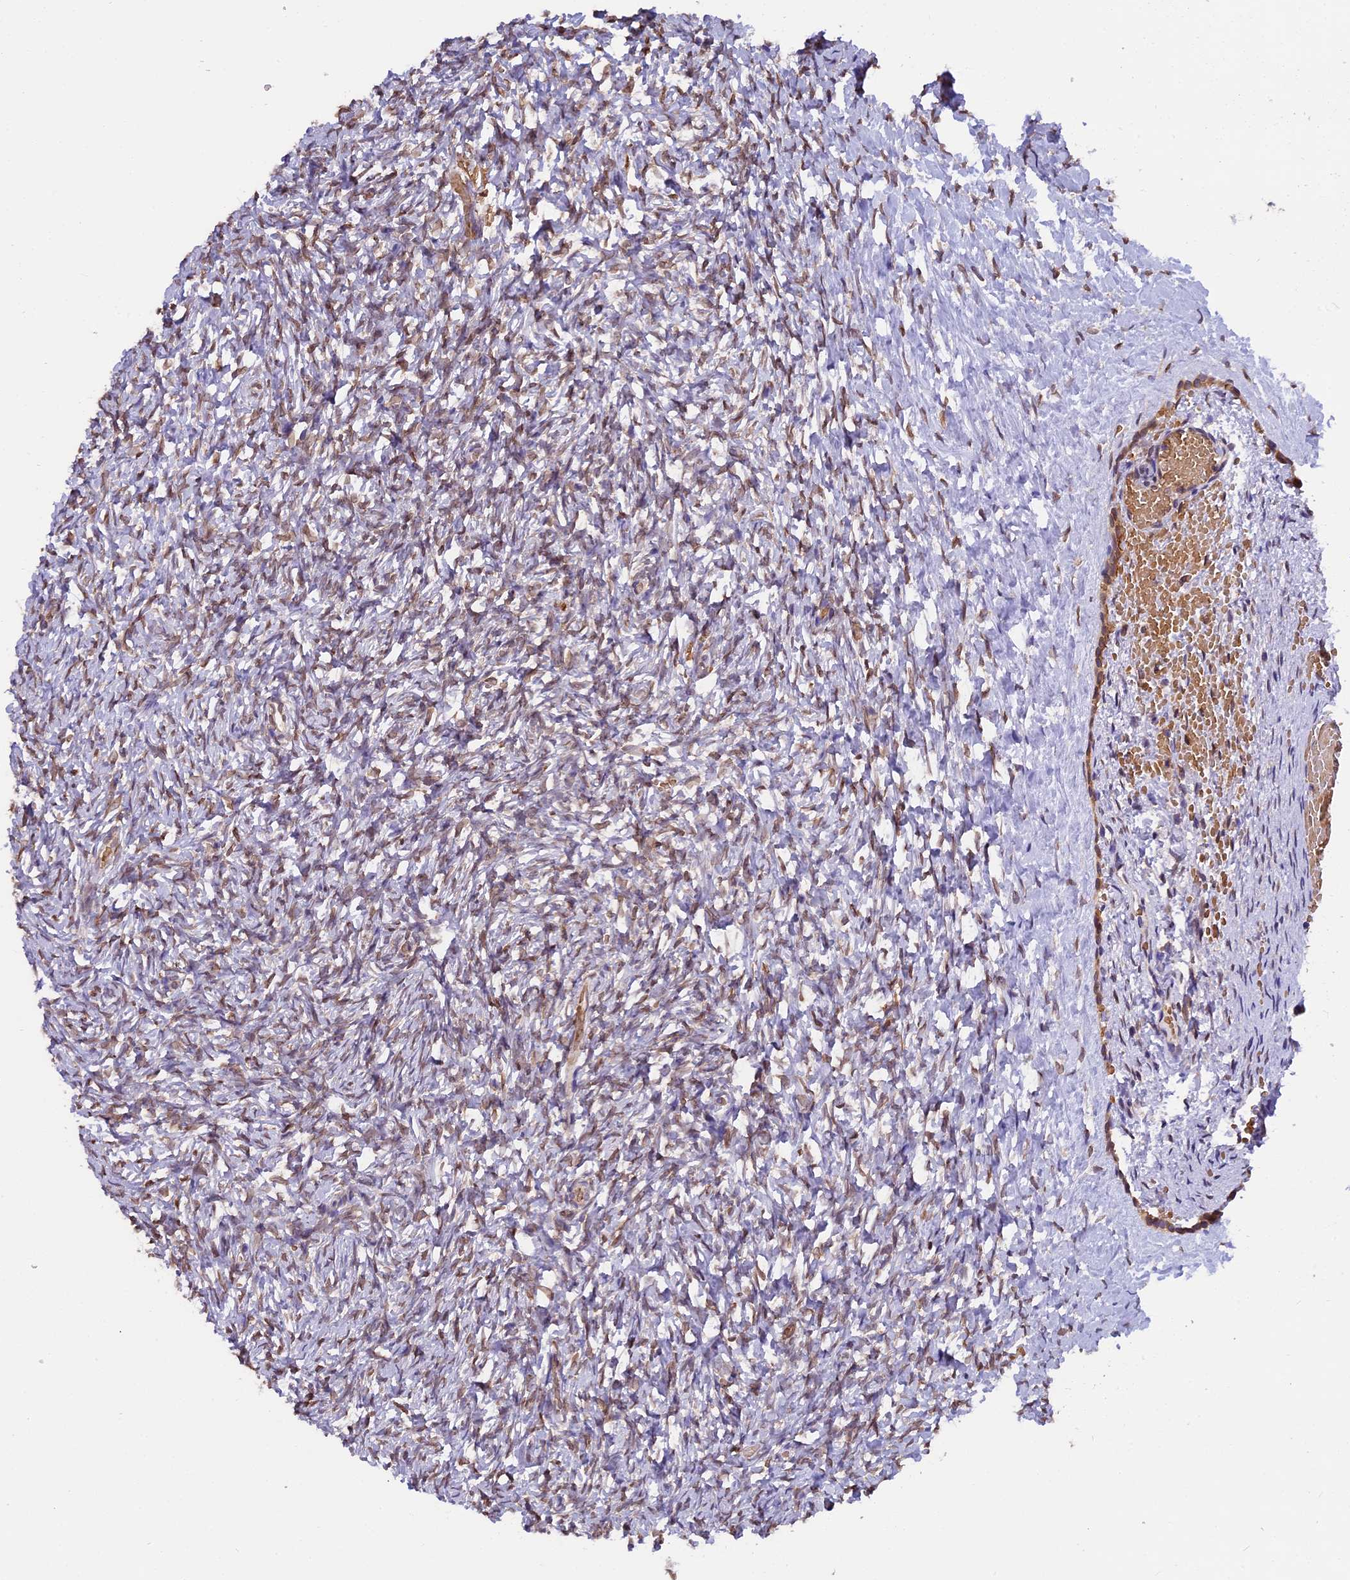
{"staining": {"intensity": "moderate", "quantity": ">75%", "location": "cytoplasmic/membranous"}, "tissue": "ovary", "cell_type": "Follicle cells", "image_type": "normal", "snomed": [{"axis": "morphology", "description": "Normal tissue, NOS"}, {"axis": "topography", "description": "Ovary"}], "caption": "Immunohistochemistry of benign human ovary reveals medium levels of moderate cytoplasmic/membranous staining in about >75% of follicle cells. (DAB (3,3'-diaminobenzidine) IHC, brown staining for protein, blue staining for nuclei).", "gene": "CHMP2A", "patient": {"sex": "female", "age": 35}}